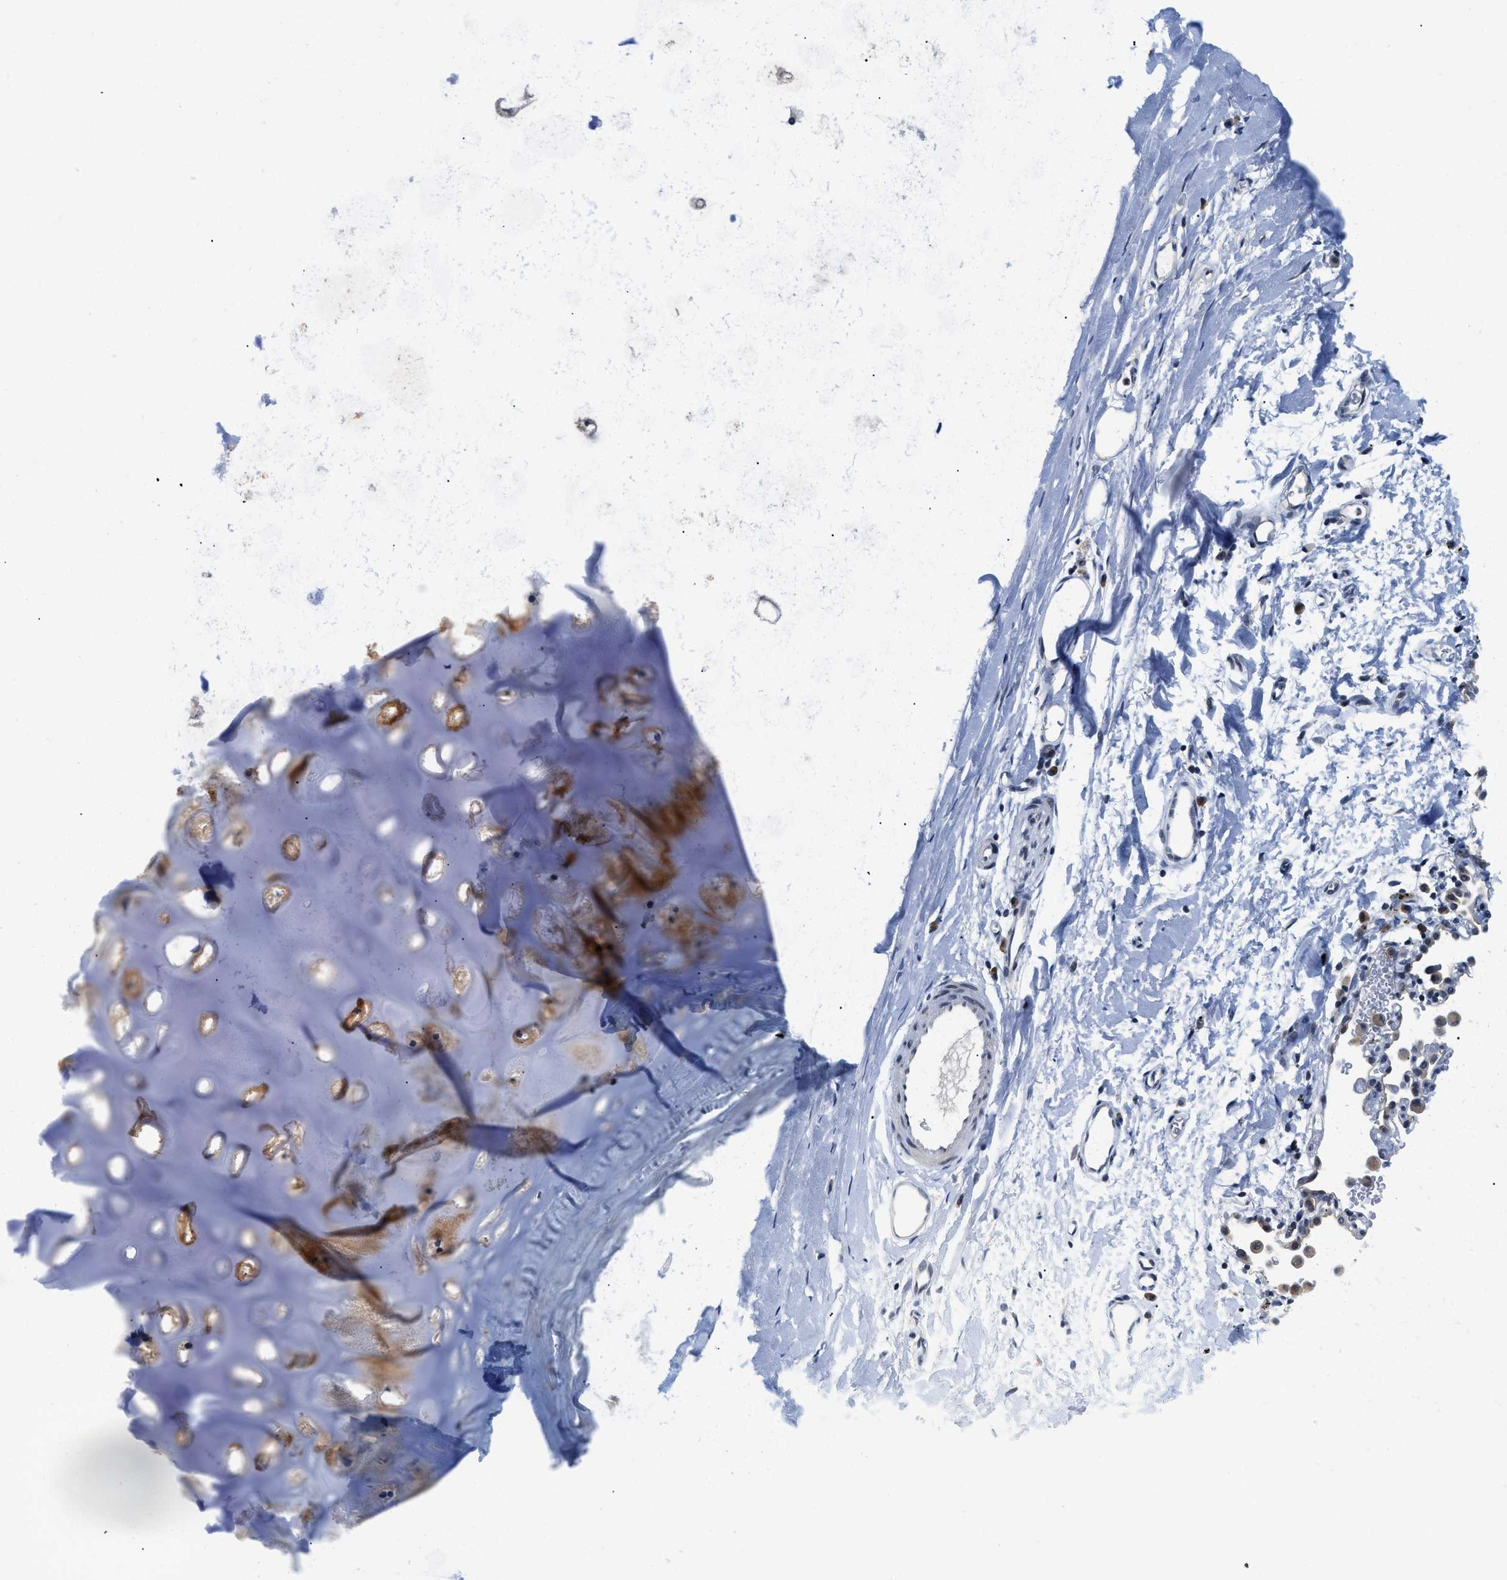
{"staining": {"intensity": "negative", "quantity": "none", "location": "none"}, "tissue": "adipose tissue", "cell_type": "Adipocytes", "image_type": "normal", "snomed": [{"axis": "morphology", "description": "Normal tissue, NOS"}, {"axis": "topography", "description": "Cartilage tissue"}, {"axis": "topography", "description": "Bronchus"}], "caption": "IHC of benign human adipose tissue shows no positivity in adipocytes.", "gene": "IKBKE", "patient": {"sex": "female", "age": 53}}